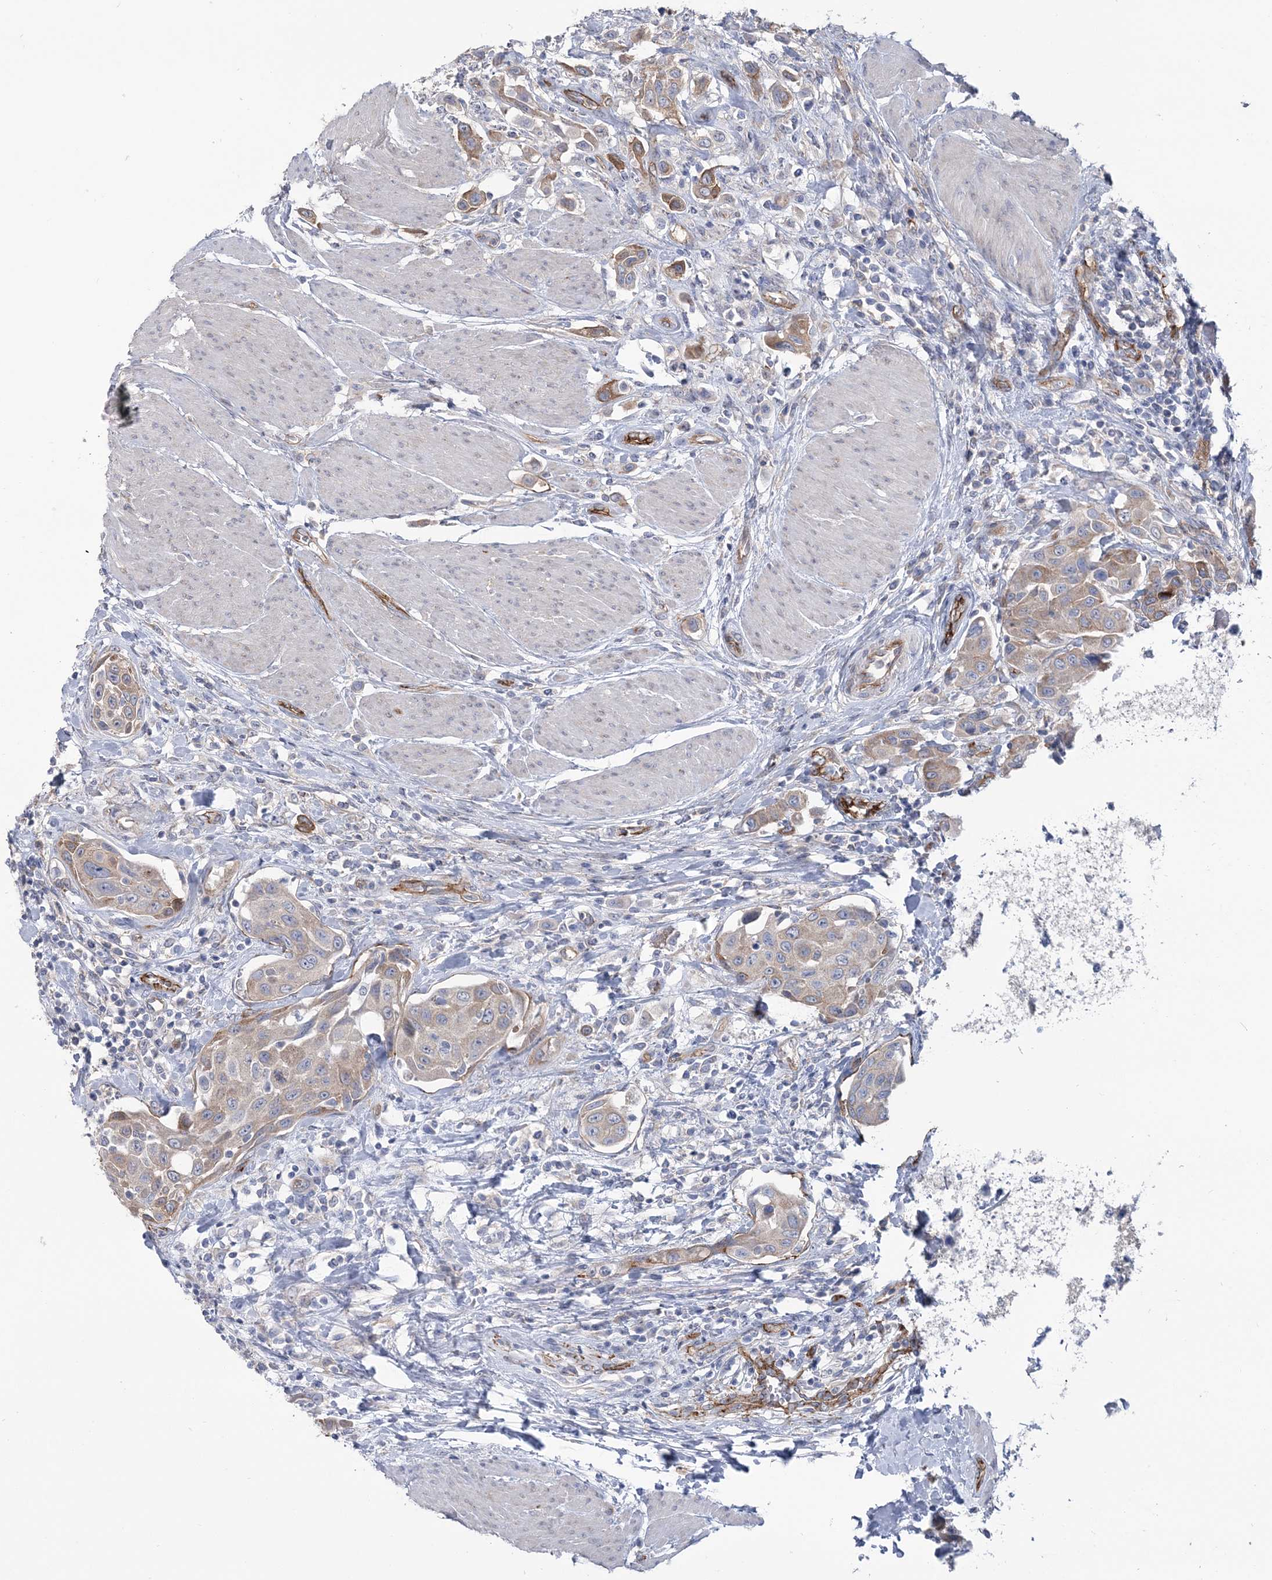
{"staining": {"intensity": "moderate", "quantity": "25%-75%", "location": "cytoplasmic/membranous"}, "tissue": "urothelial cancer", "cell_type": "Tumor cells", "image_type": "cancer", "snomed": [{"axis": "morphology", "description": "Urothelial carcinoma, High grade"}, {"axis": "topography", "description": "Urinary bladder"}], "caption": "The immunohistochemical stain shows moderate cytoplasmic/membranous positivity in tumor cells of high-grade urothelial carcinoma tissue.", "gene": "RAB11FIP5", "patient": {"sex": "male", "age": 50}}